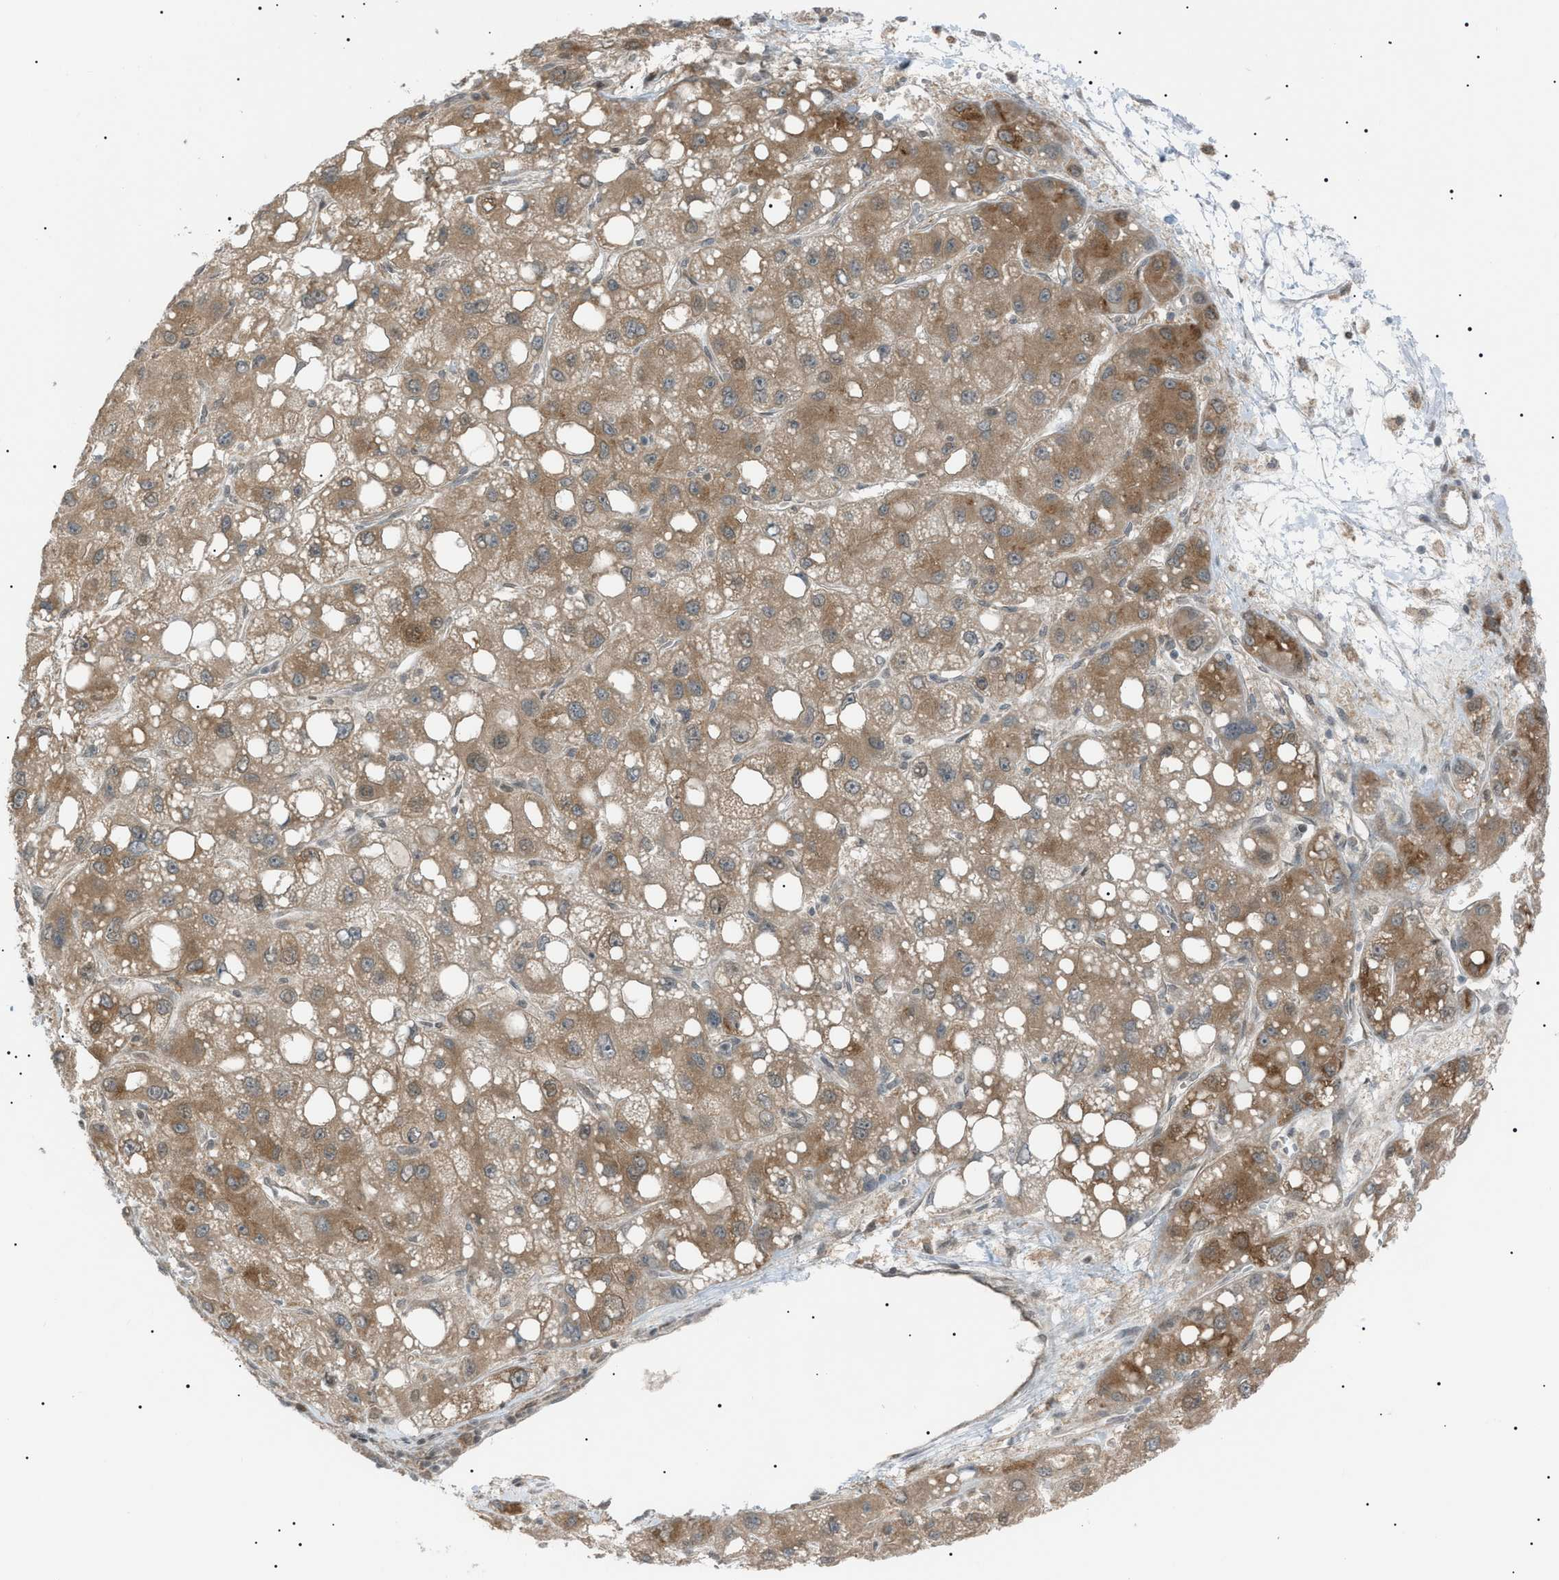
{"staining": {"intensity": "moderate", "quantity": "25%-75%", "location": "cytoplasmic/membranous"}, "tissue": "liver cancer", "cell_type": "Tumor cells", "image_type": "cancer", "snomed": [{"axis": "morphology", "description": "Carcinoma, Hepatocellular, NOS"}, {"axis": "topography", "description": "Liver"}], "caption": "Immunohistochemistry (IHC) (DAB (3,3'-diaminobenzidine)) staining of human liver cancer (hepatocellular carcinoma) displays moderate cytoplasmic/membranous protein staining in about 25%-75% of tumor cells. (IHC, brightfield microscopy, high magnification).", "gene": "LPIN2", "patient": {"sex": "male", "age": 55}}